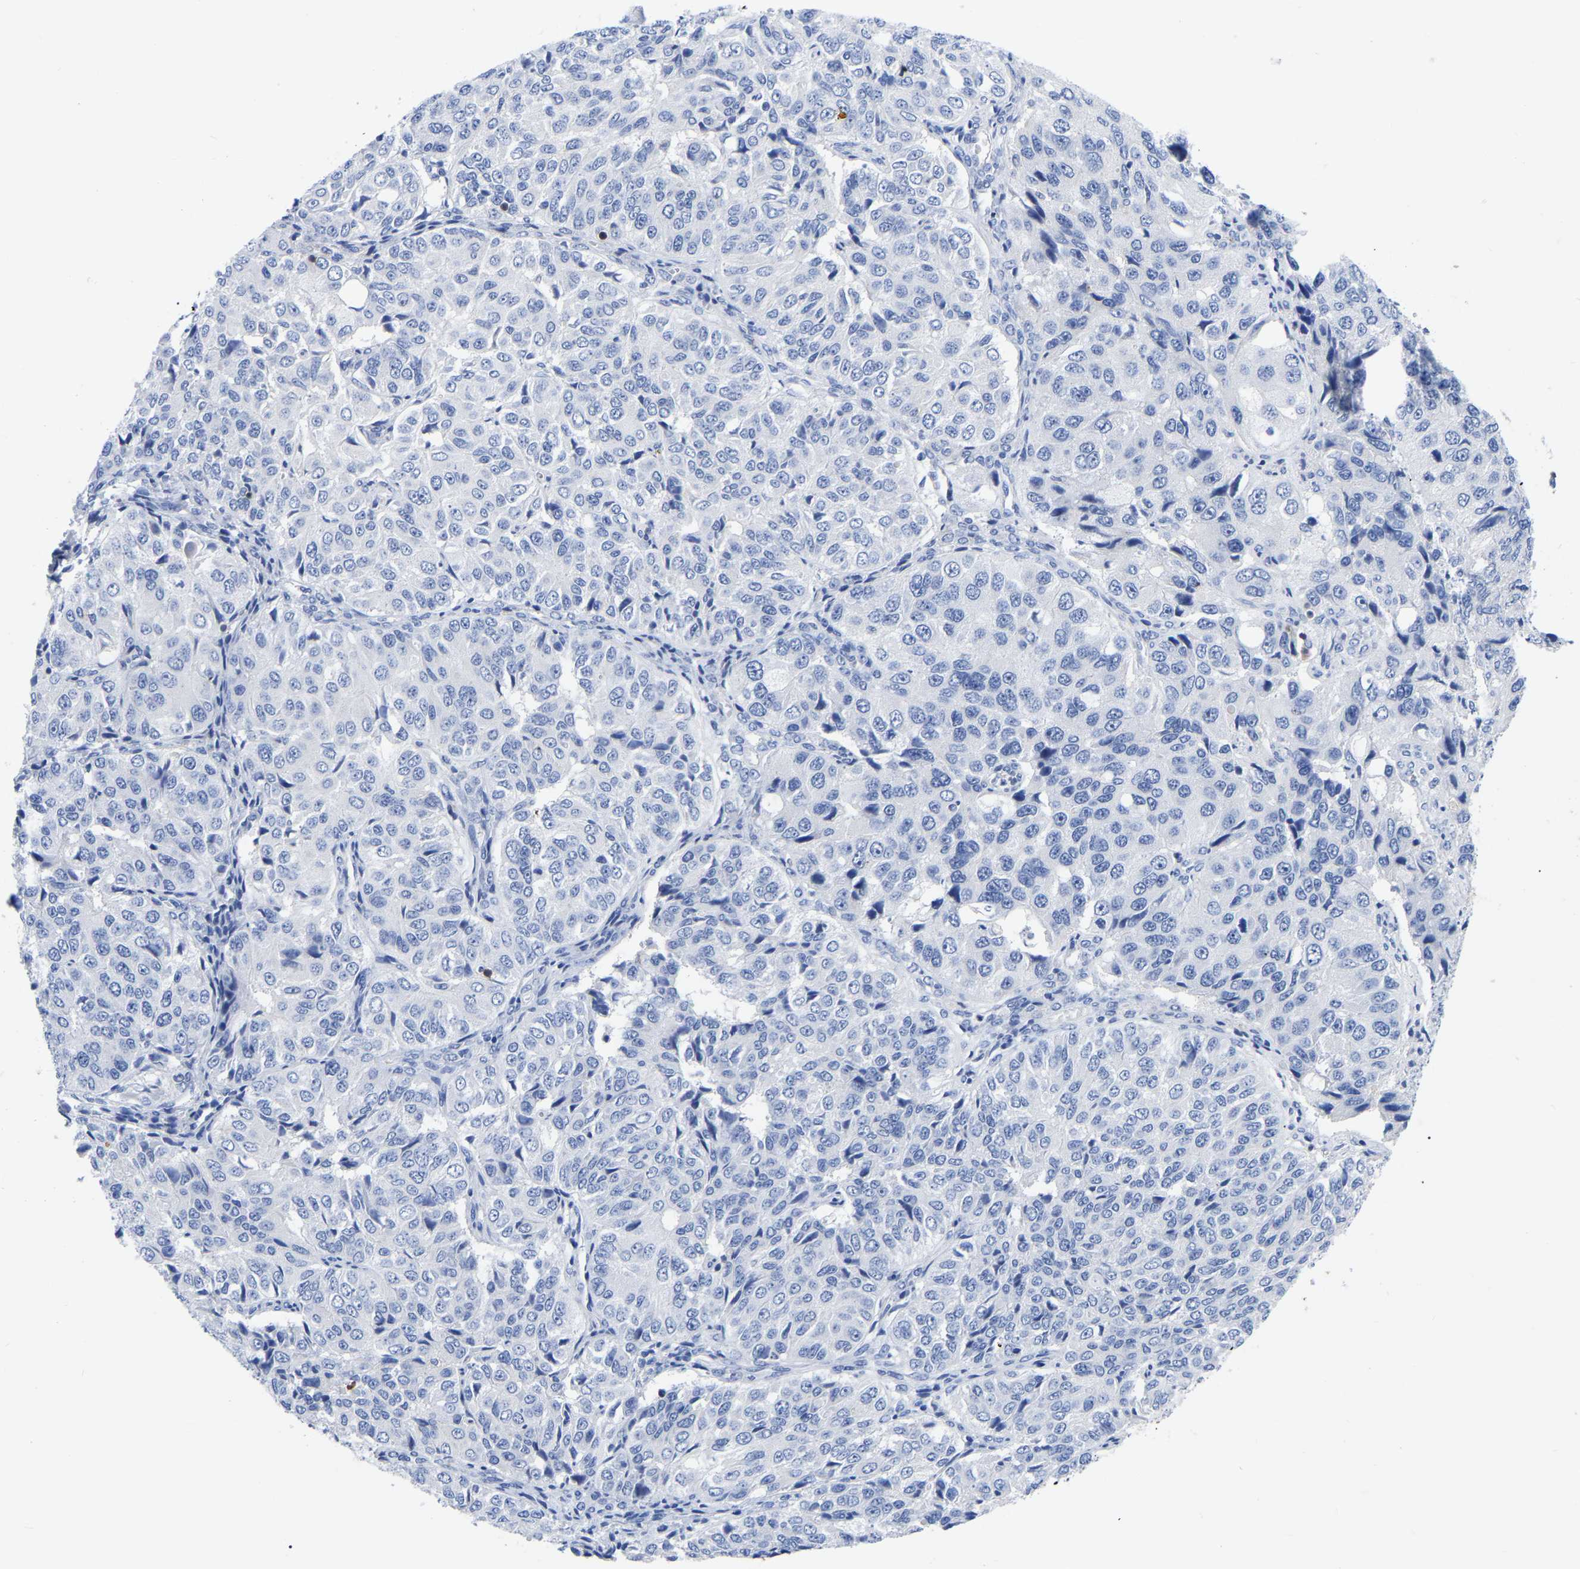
{"staining": {"intensity": "negative", "quantity": "none", "location": "none"}, "tissue": "ovarian cancer", "cell_type": "Tumor cells", "image_type": "cancer", "snomed": [{"axis": "morphology", "description": "Carcinoma, endometroid"}, {"axis": "topography", "description": "Ovary"}], "caption": "Immunohistochemistry of ovarian endometroid carcinoma demonstrates no positivity in tumor cells.", "gene": "PTPN7", "patient": {"sex": "female", "age": 51}}